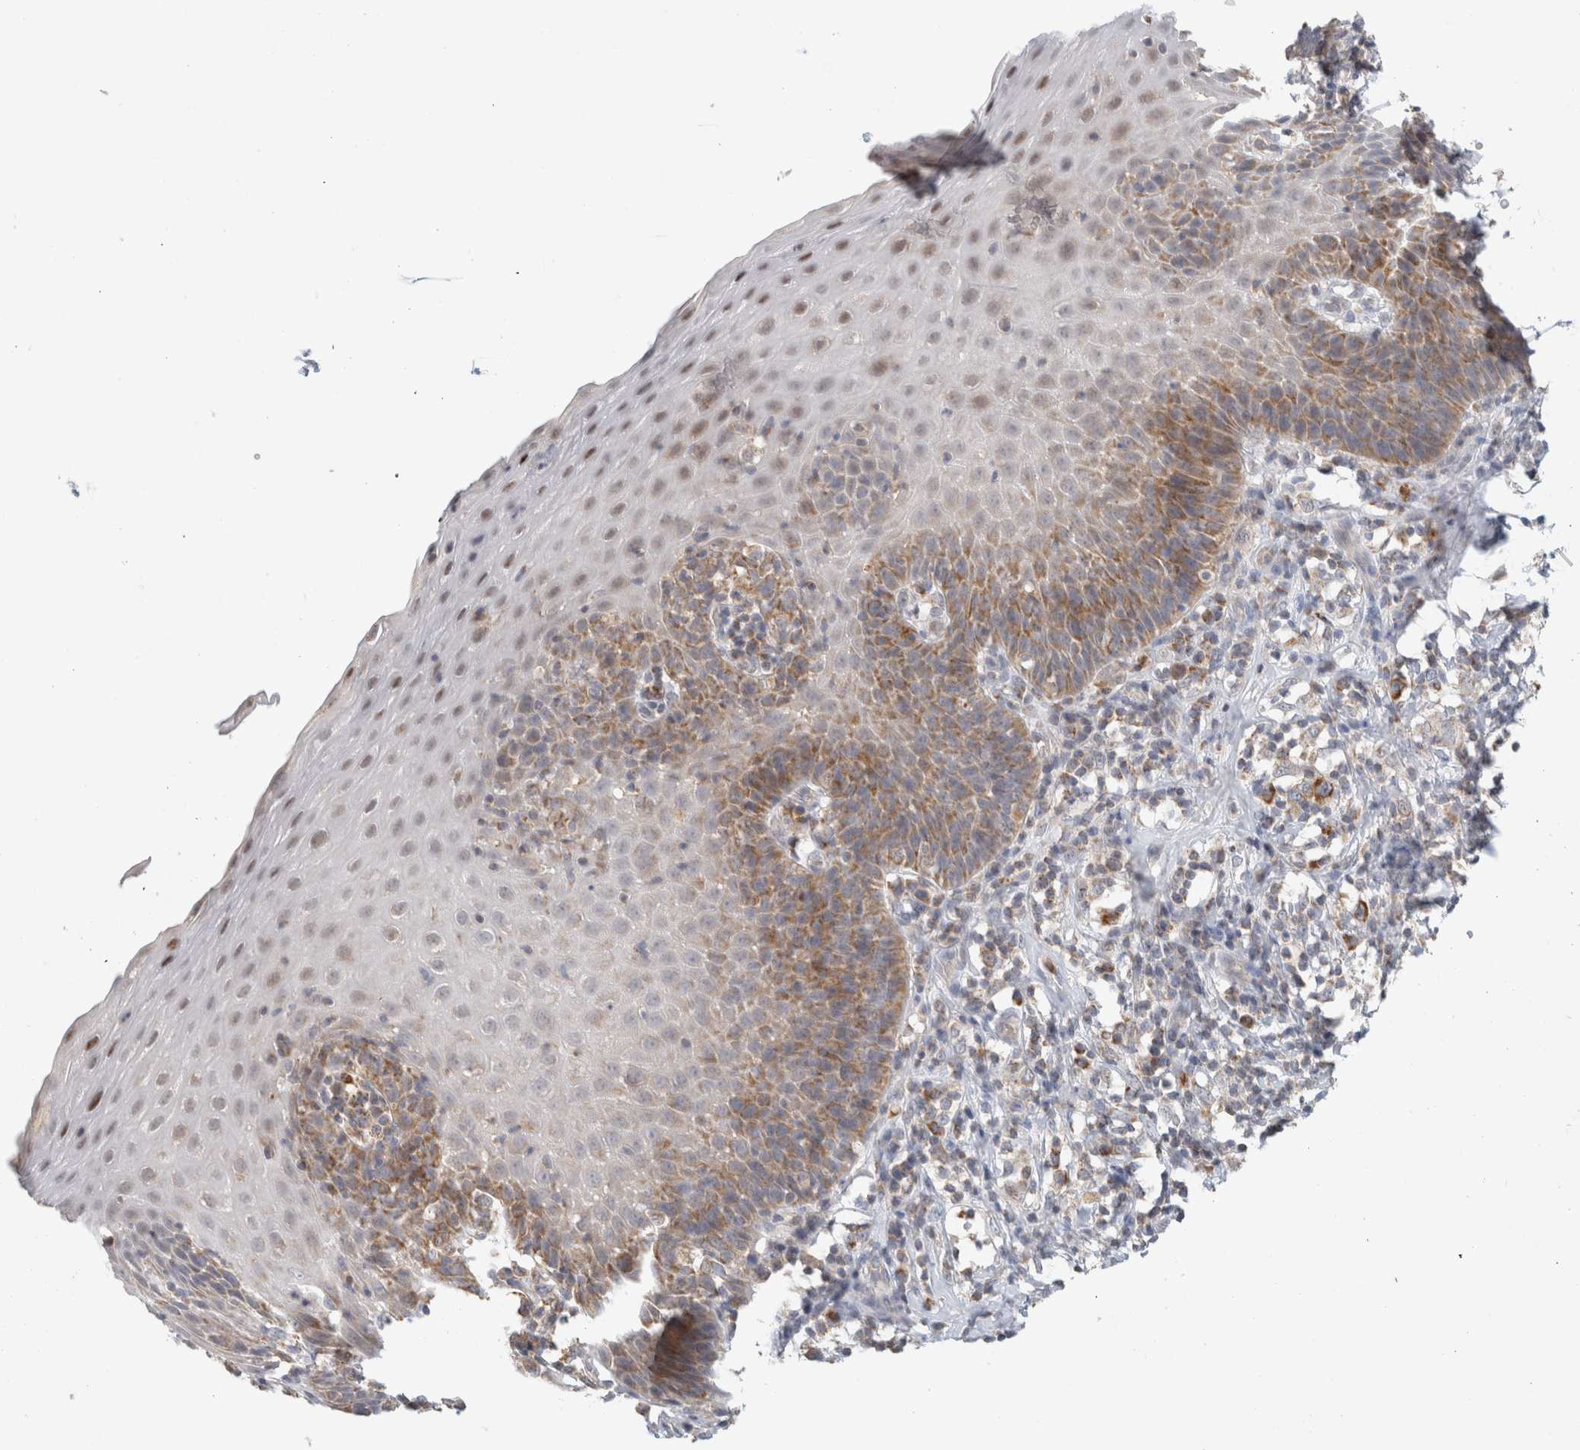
{"staining": {"intensity": "moderate", "quantity": "25%-75%", "location": "cytoplasmic/membranous"}, "tissue": "esophagus", "cell_type": "Squamous epithelial cells", "image_type": "normal", "snomed": [{"axis": "morphology", "description": "Normal tissue, NOS"}, {"axis": "topography", "description": "Esophagus"}], "caption": "IHC micrograph of normal esophagus stained for a protein (brown), which shows medium levels of moderate cytoplasmic/membranous positivity in about 25%-75% of squamous epithelial cells.", "gene": "MRM3", "patient": {"sex": "female", "age": 61}}